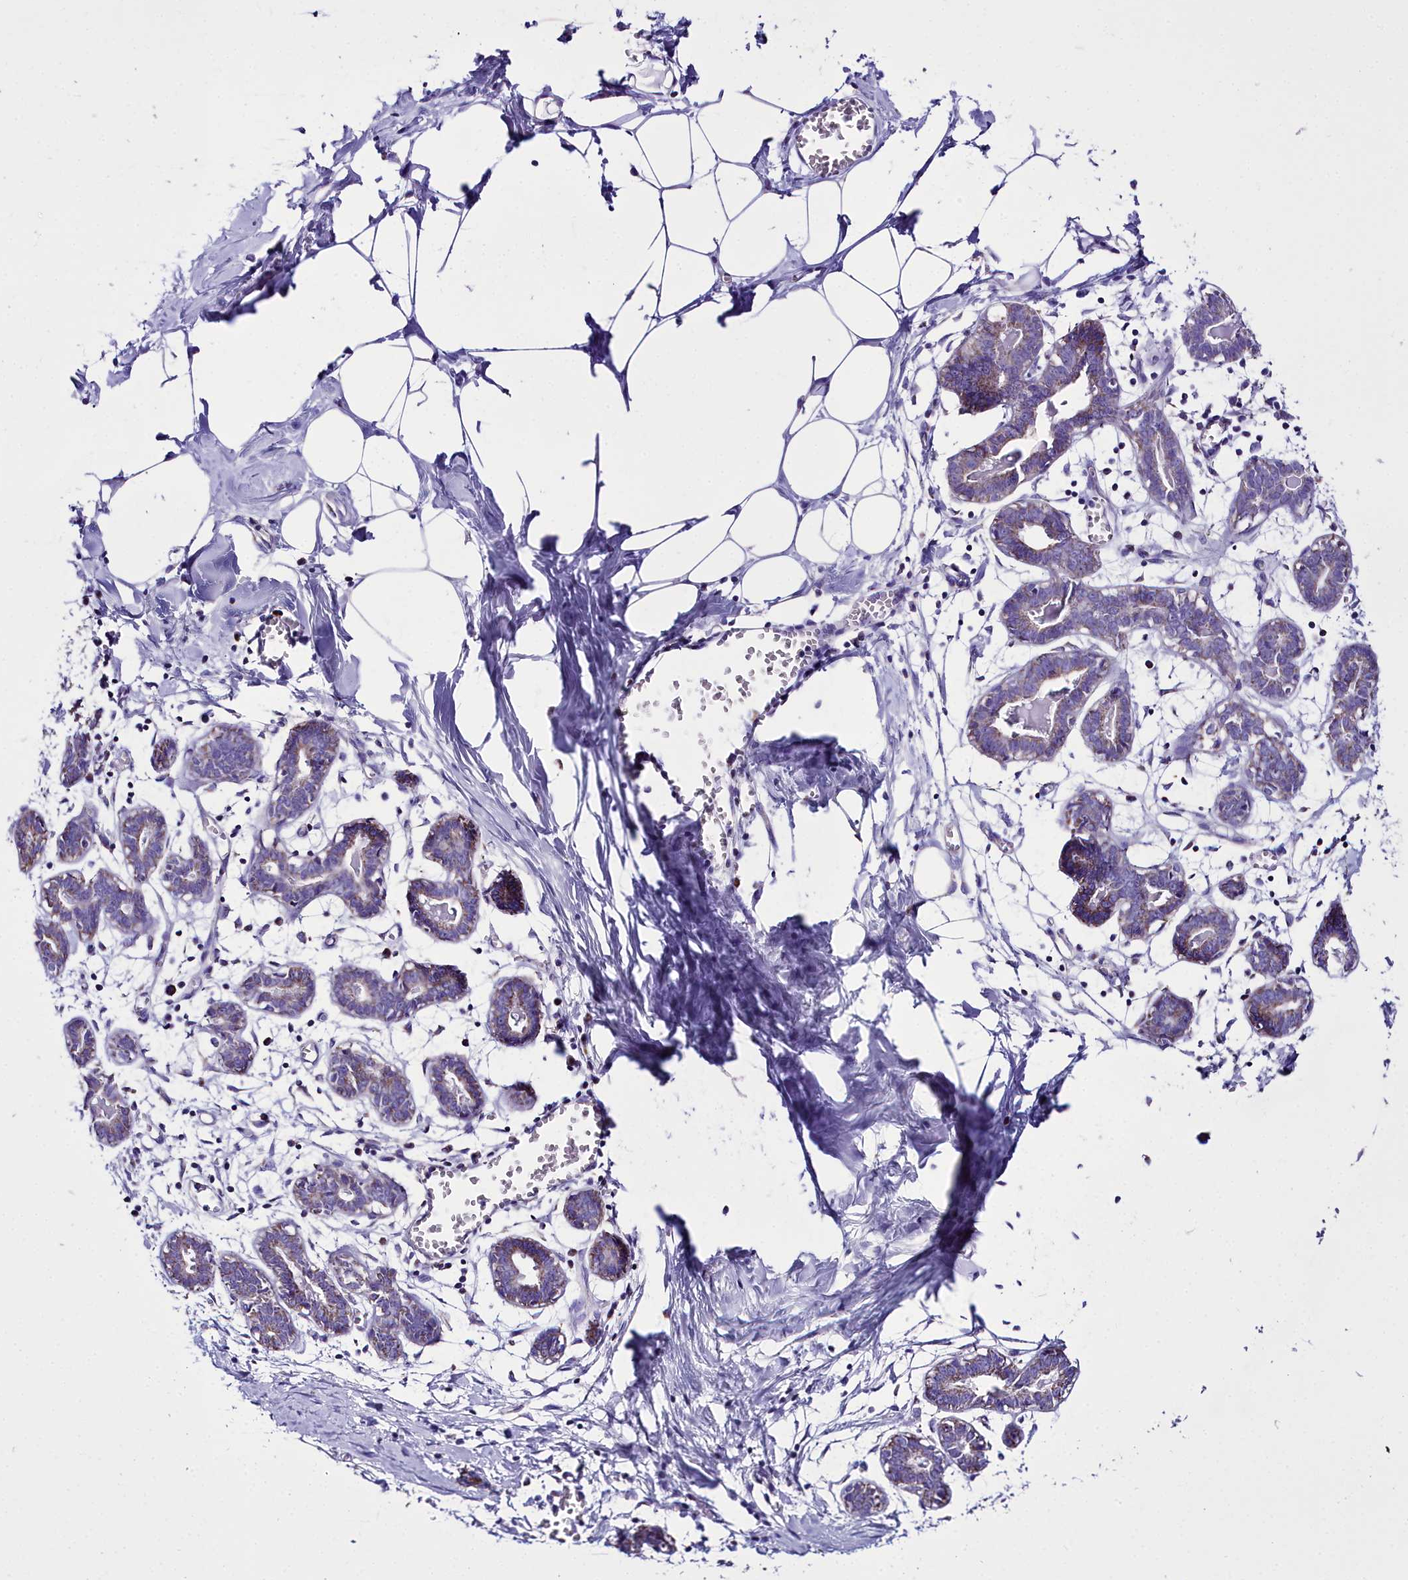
{"staining": {"intensity": "negative", "quantity": "none", "location": "none"}, "tissue": "breast", "cell_type": "Adipocytes", "image_type": "normal", "snomed": [{"axis": "morphology", "description": "Normal tissue, NOS"}, {"axis": "topography", "description": "Breast"}], "caption": "The immunohistochemistry (IHC) image has no significant staining in adipocytes of breast. (DAB (3,3'-diaminobenzidine) immunohistochemistry with hematoxylin counter stain).", "gene": "WDFY3", "patient": {"sex": "female", "age": 27}}